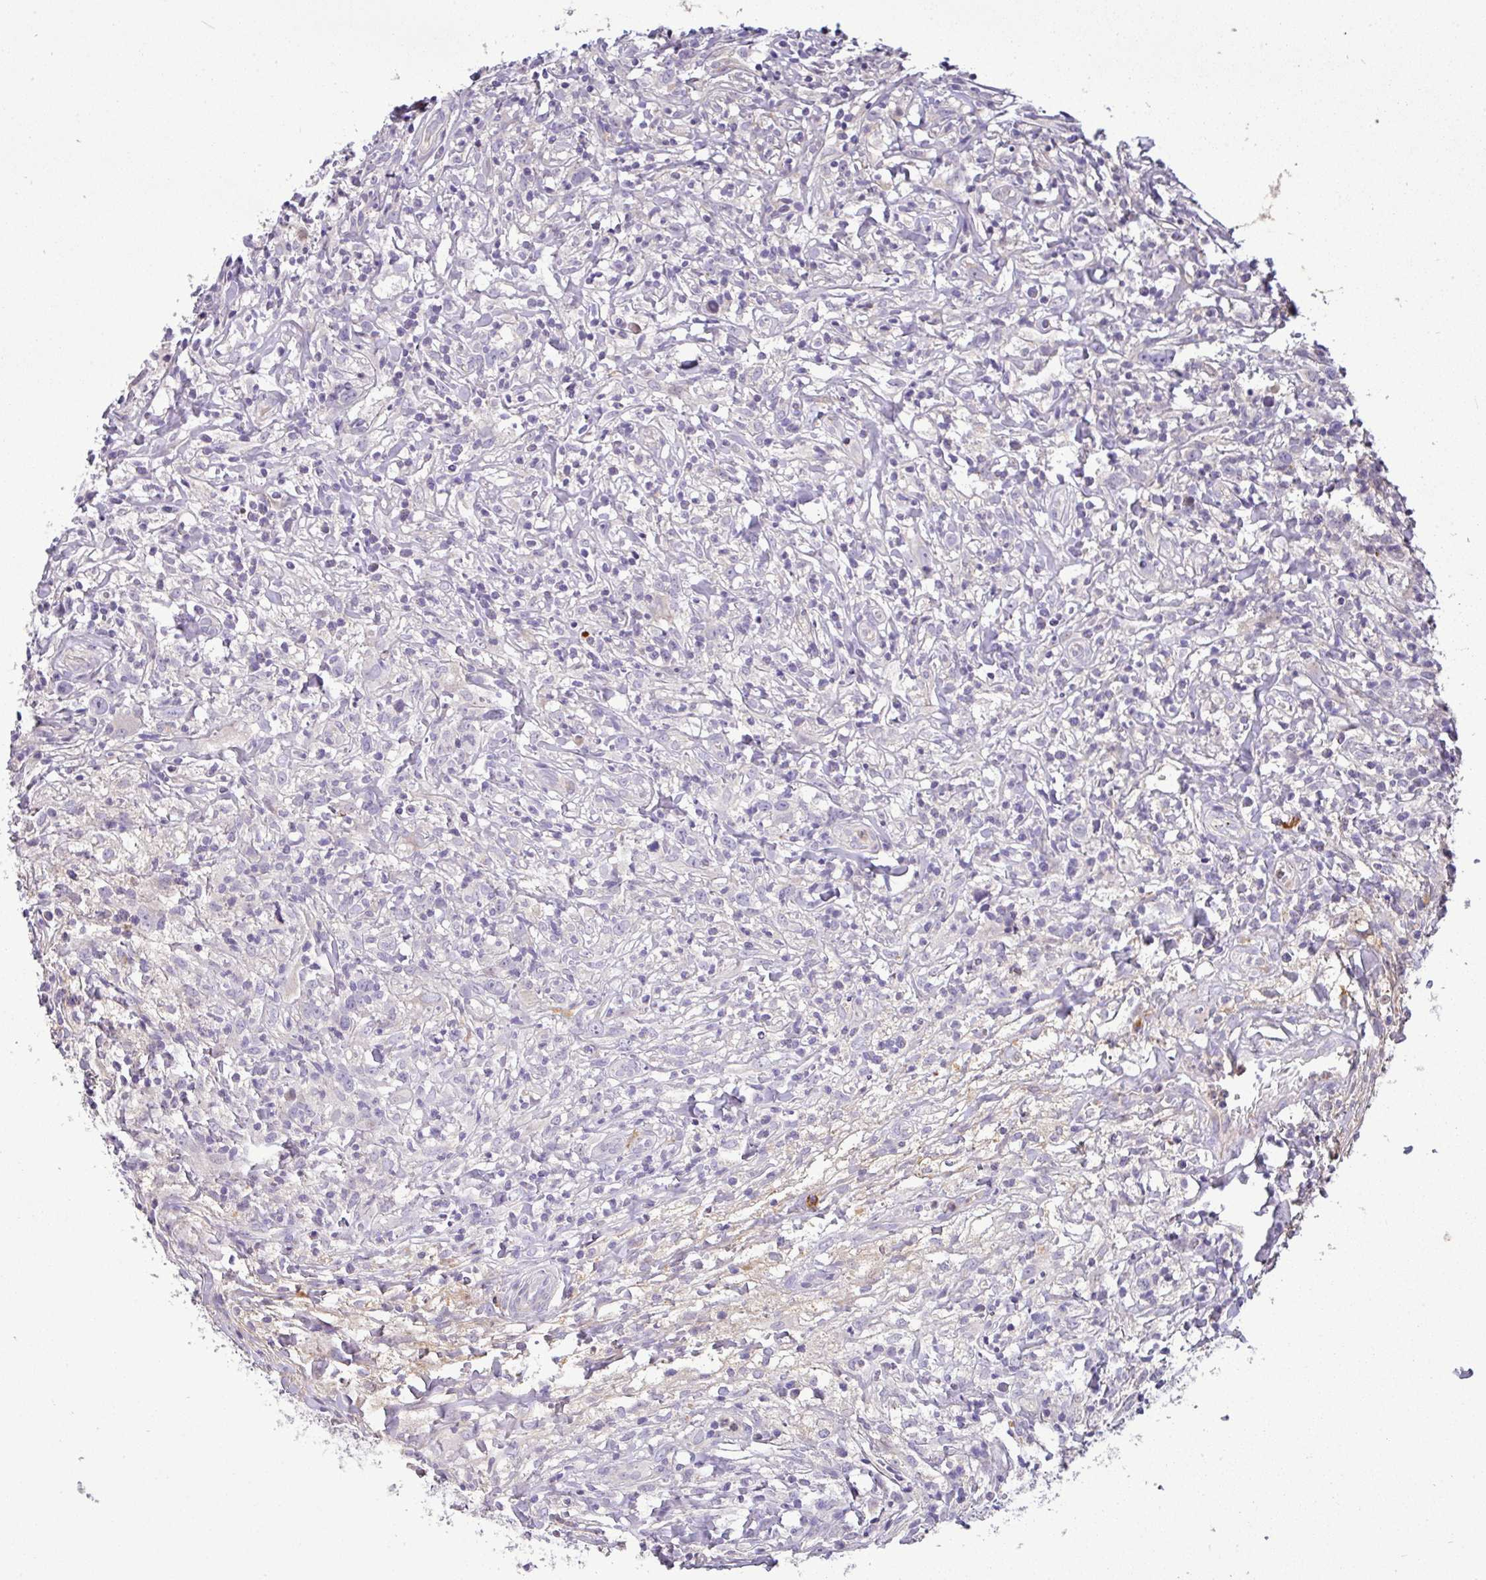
{"staining": {"intensity": "negative", "quantity": "none", "location": "none"}, "tissue": "lymphoma", "cell_type": "Tumor cells", "image_type": "cancer", "snomed": [{"axis": "morphology", "description": "Hodgkin's disease, NOS"}, {"axis": "topography", "description": "No Tissue"}], "caption": "Immunohistochemistry (IHC) of human Hodgkin's disease shows no expression in tumor cells.", "gene": "EPN3", "patient": {"sex": "female", "age": 21}}